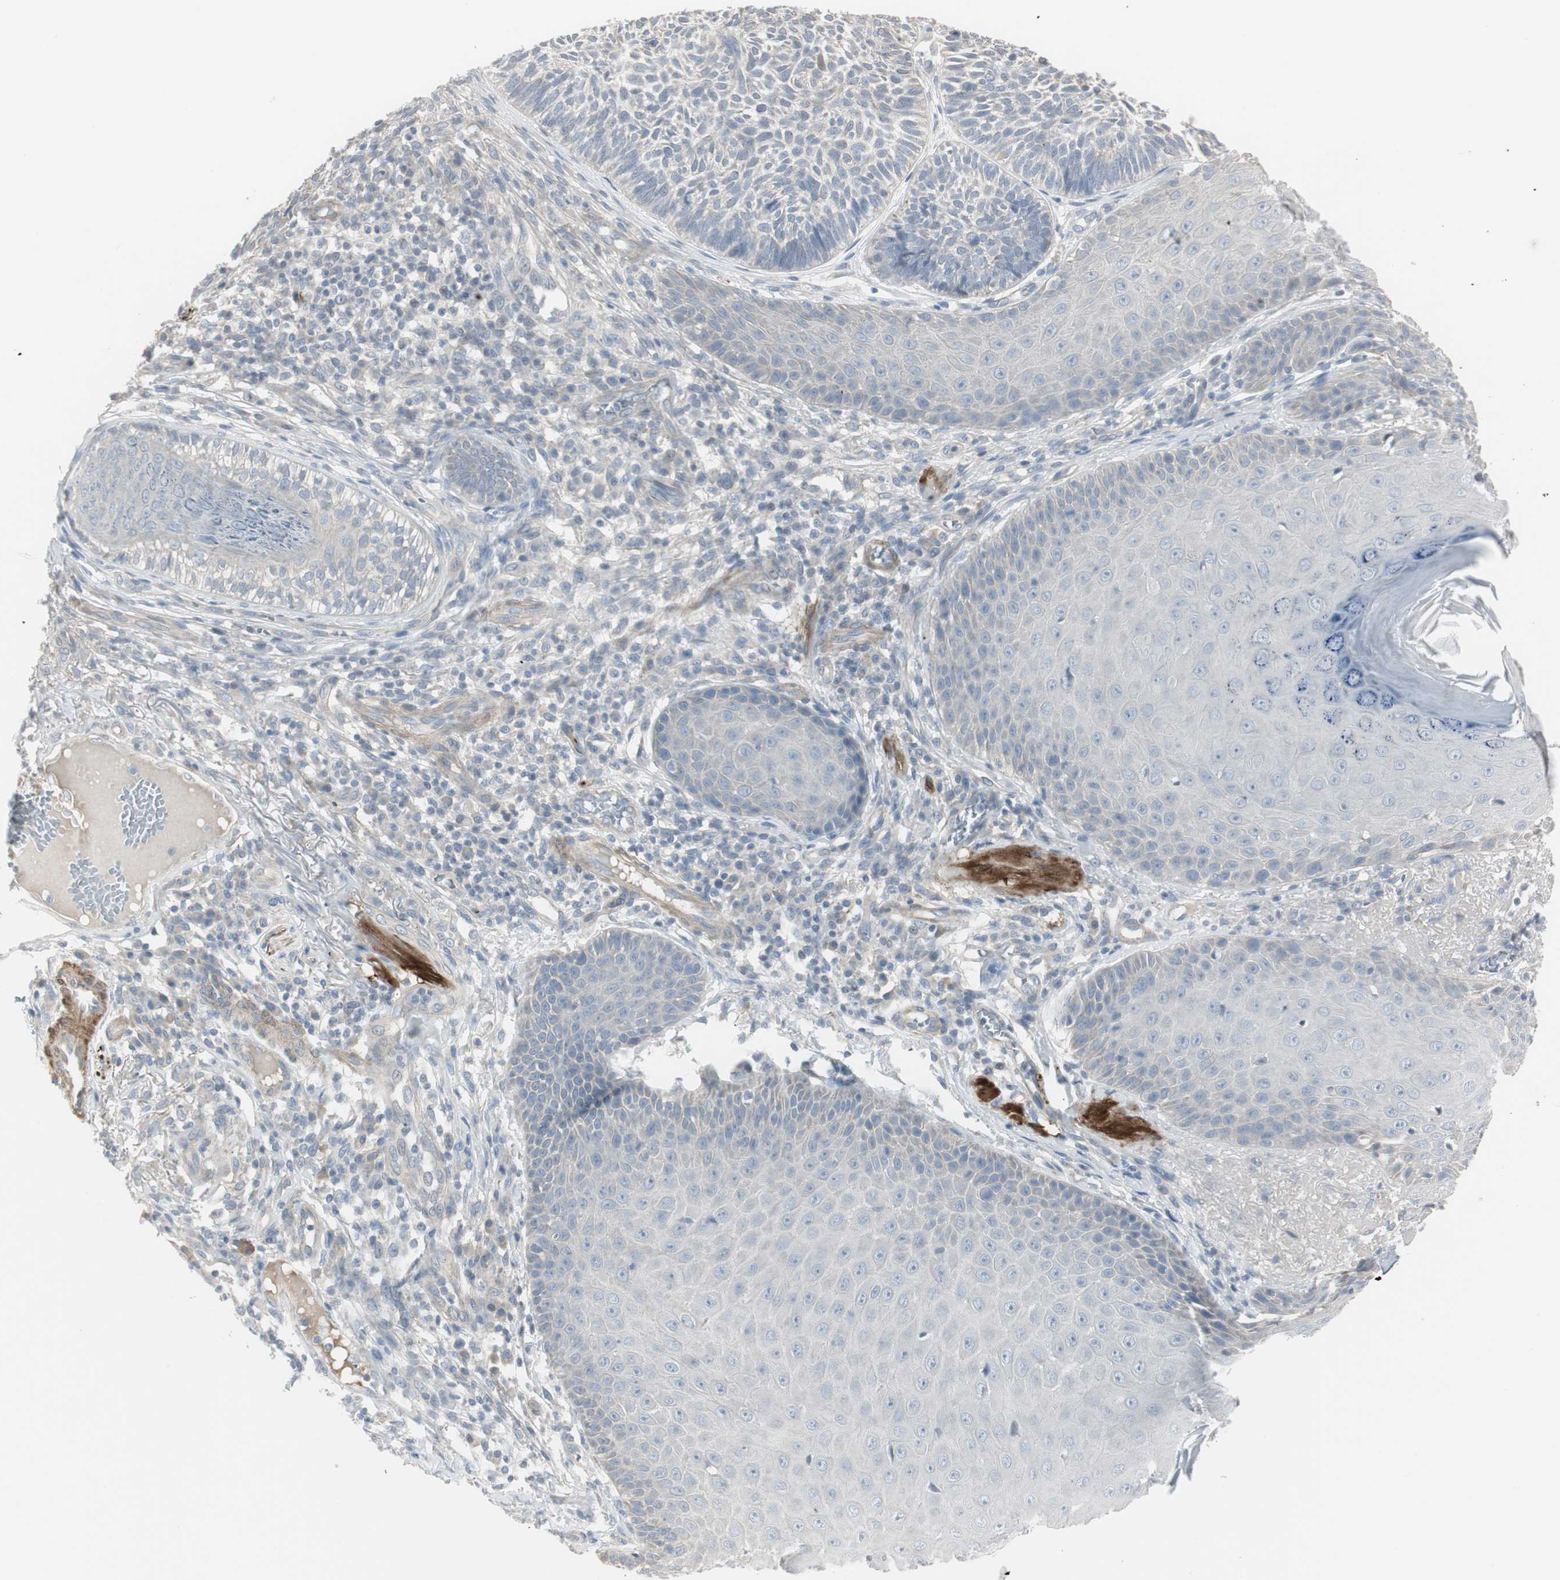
{"staining": {"intensity": "negative", "quantity": "none", "location": "none"}, "tissue": "skin cancer", "cell_type": "Tumor cells", "image_type": "cancer", "snomed": [{"axis": "morphology", "description": "Normal tissue, NOS"}, {"axis": "morphology", "description": "Basal cell carcinoma"}, {"axis": "topography", "description": "Skin"}], "caption": "Tumor cells show no significant staining in basal cell carcinoma (skin).", "gene": "DMPK", "patient": {"sex": "male", "age": 52}}